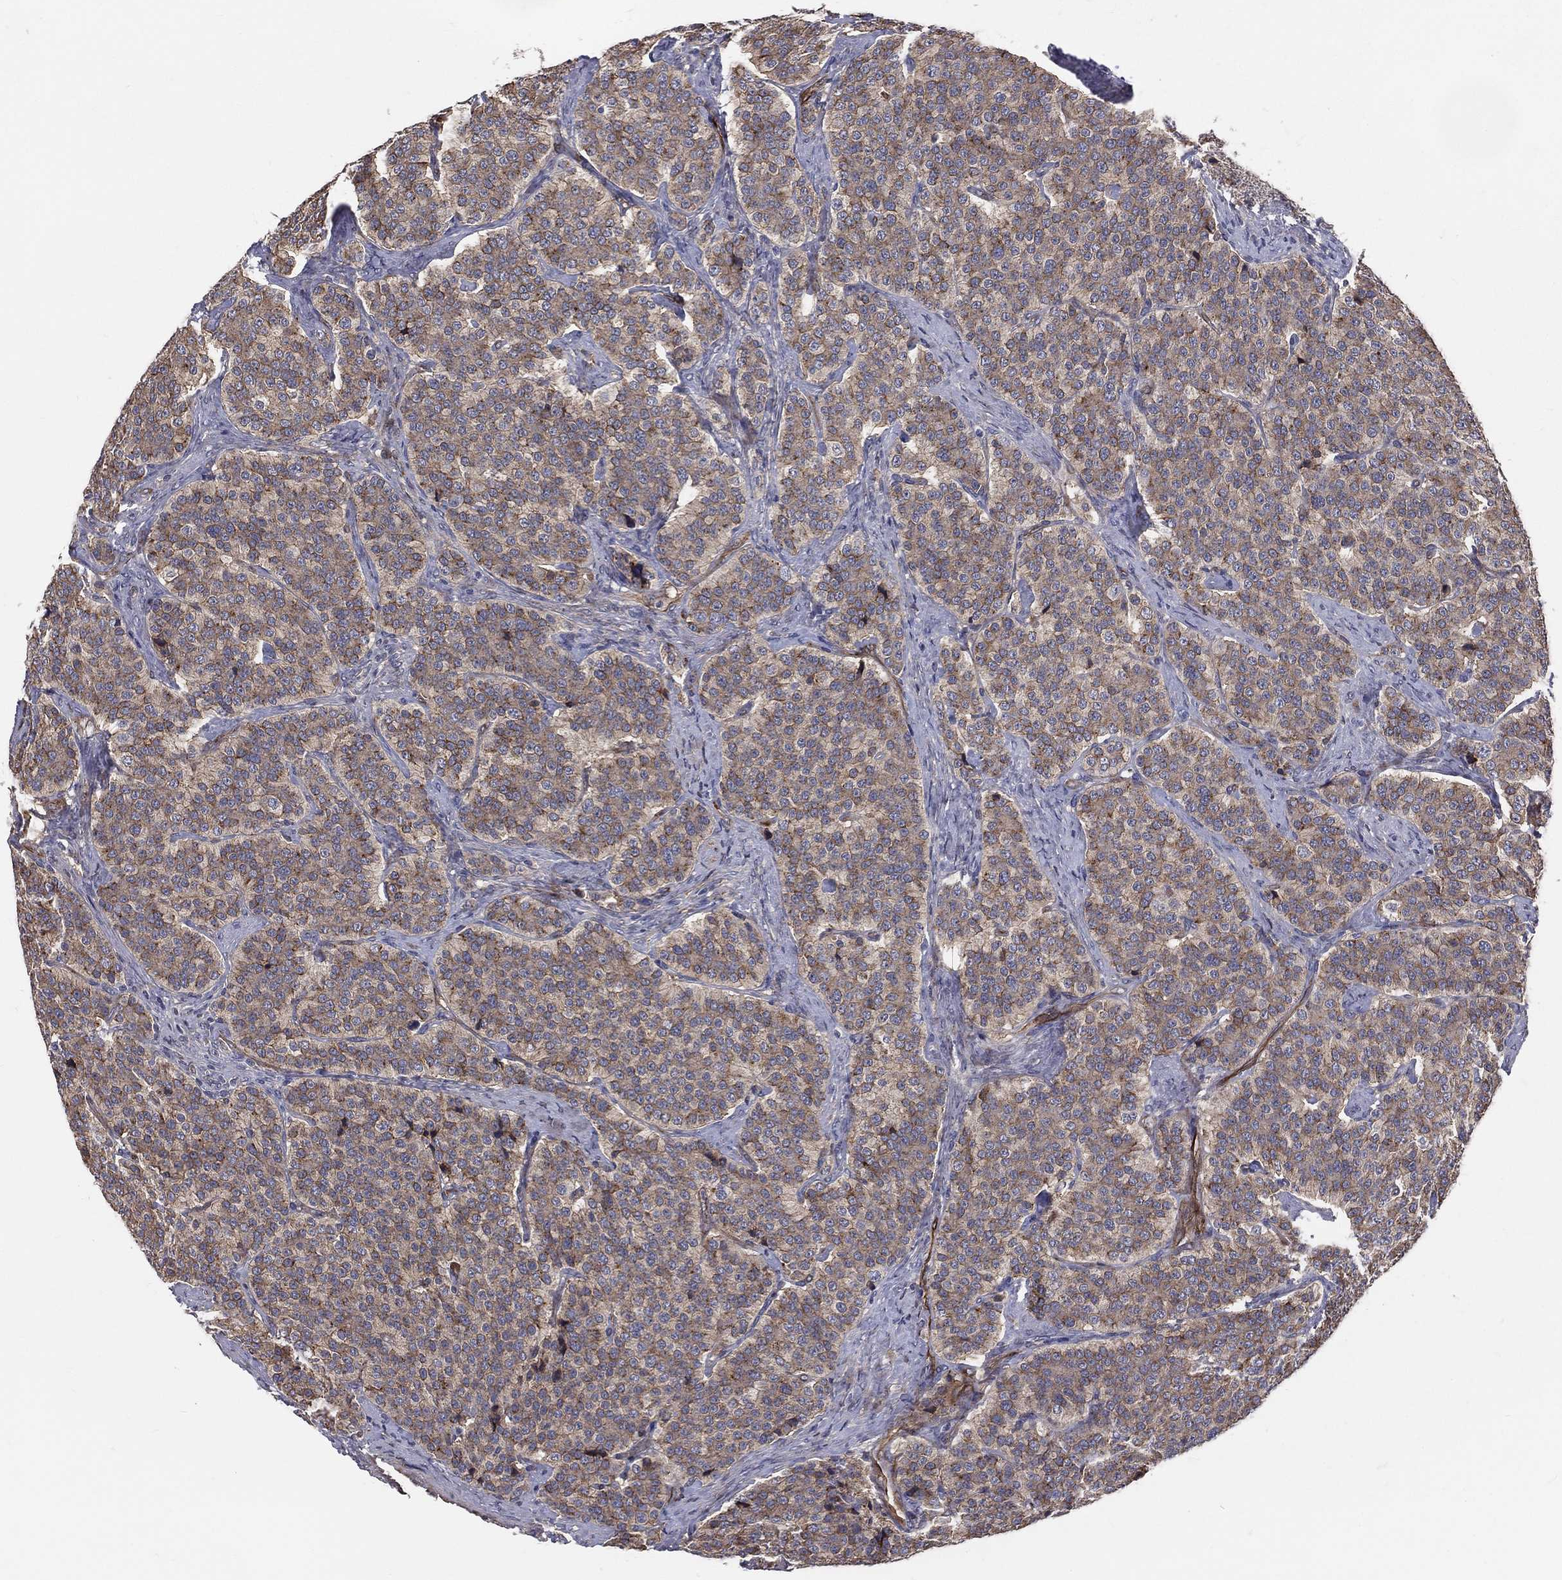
{"staining": {"intensity": "moderate", "quantity": ">75%", "location": "cytoplasmic/membranous"}, "tissue": "carcinoid", "cell_type": "Tumor cells", "image_type": "cancer", "snomed": [{"axis": "morphology", "description": "Carcinoid, malignant, NOS"}, {"axis": "topography", "description": "Small intestine"}], "caption": "A histopathology image showing moderate cytoplasmic/membranous positivity in approximately >75% of tumor cells in carcinoid, as visualized by brown immunohistochemical staining.", "gene": "ENTPD1", "patient": {"sex": "female", "age": 58}}